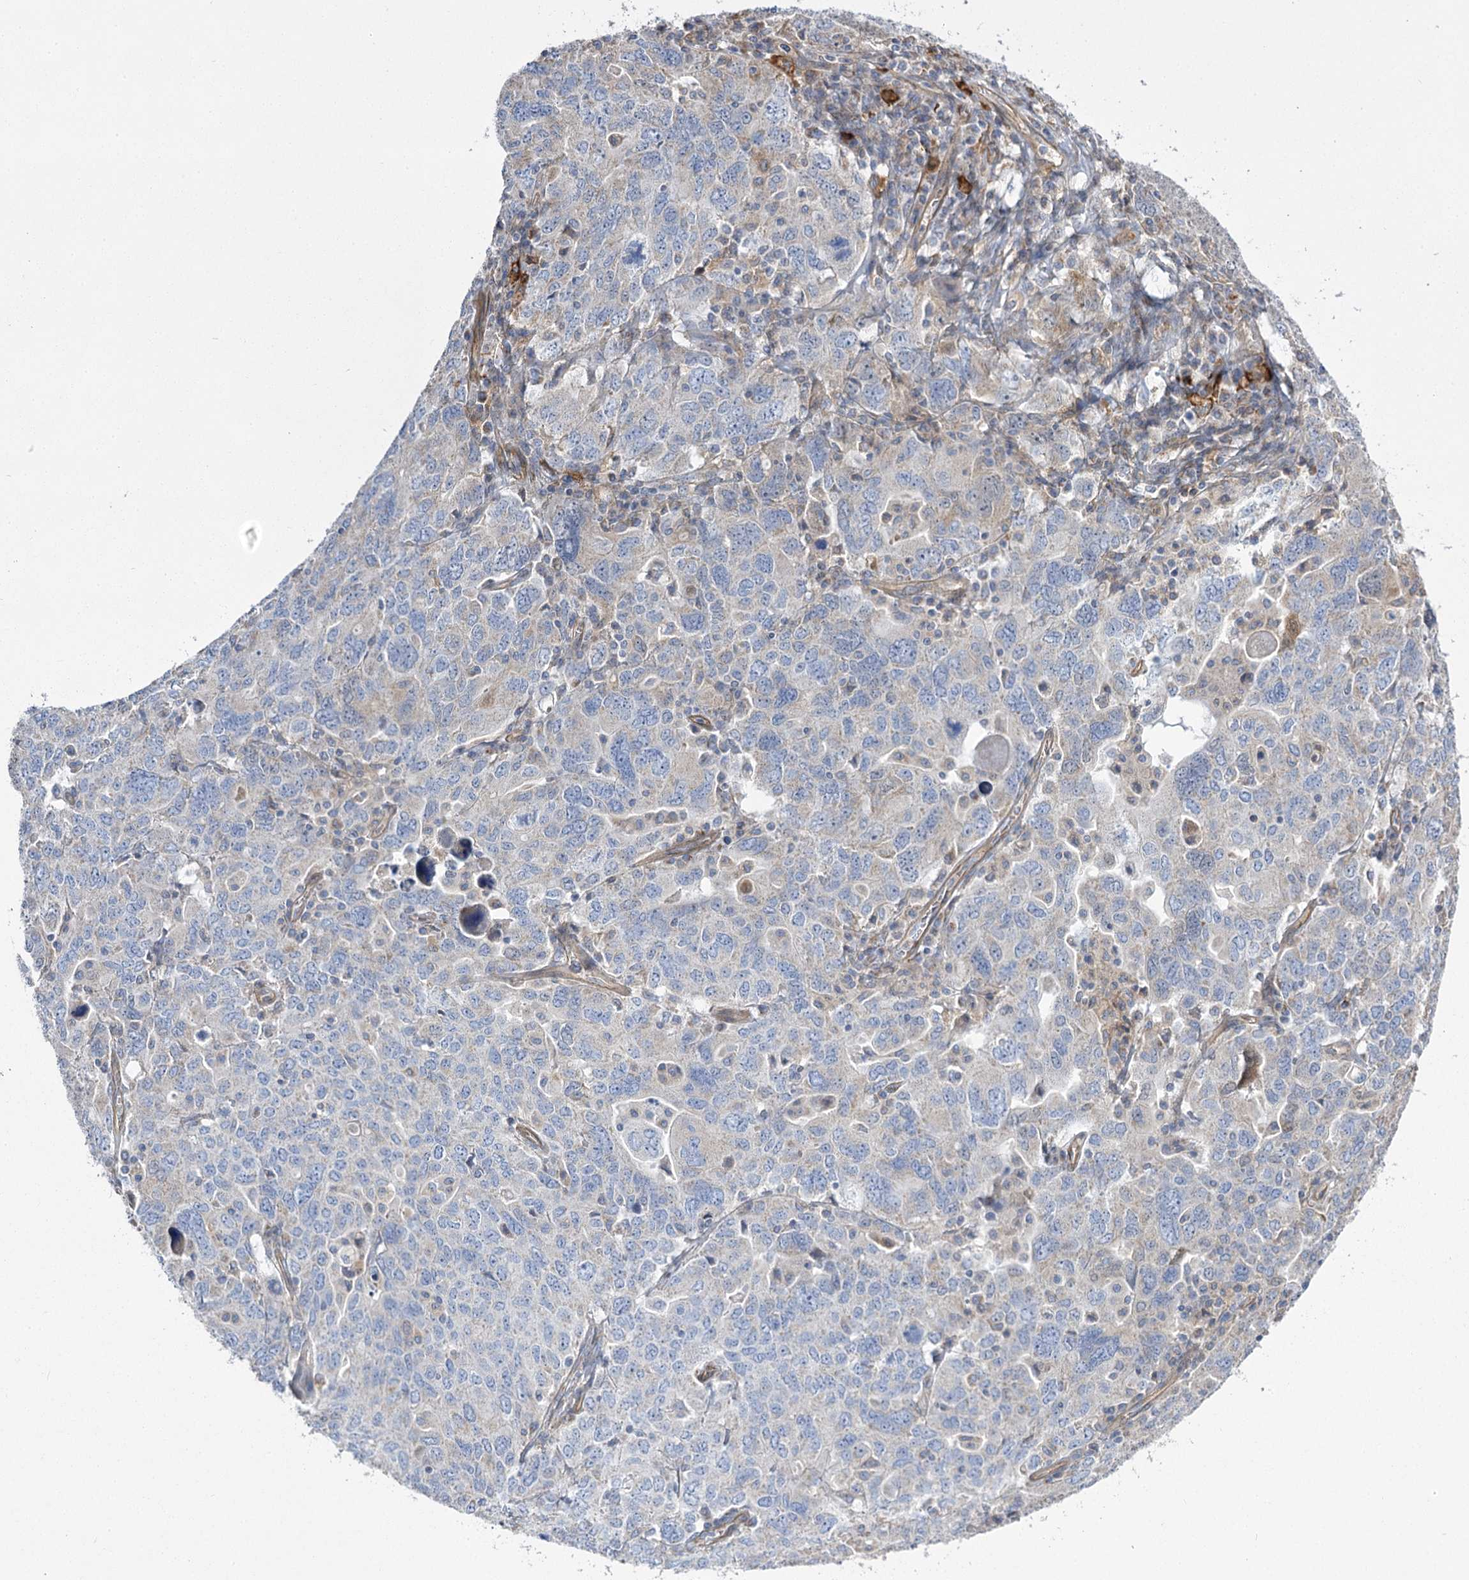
{"staining": {"intensity": "negative", "quantity": "none", "location": "none"}, "tissue": "ovarian cancer", "cell_type": "Tumor cells", "image_type": "cancer", "snomed": [{"axis": "morphology", "description": "Carcinoma, endometroid"}, {"axis": "topography", "description": "Ovary"}], "caption": "This is an IHC micrograph of ovarian cancer (endometroid carcinoma). There is no staining in tumor cells.", "gene": "RMDN2", "patient": {"sex": "female", "age": 62}}